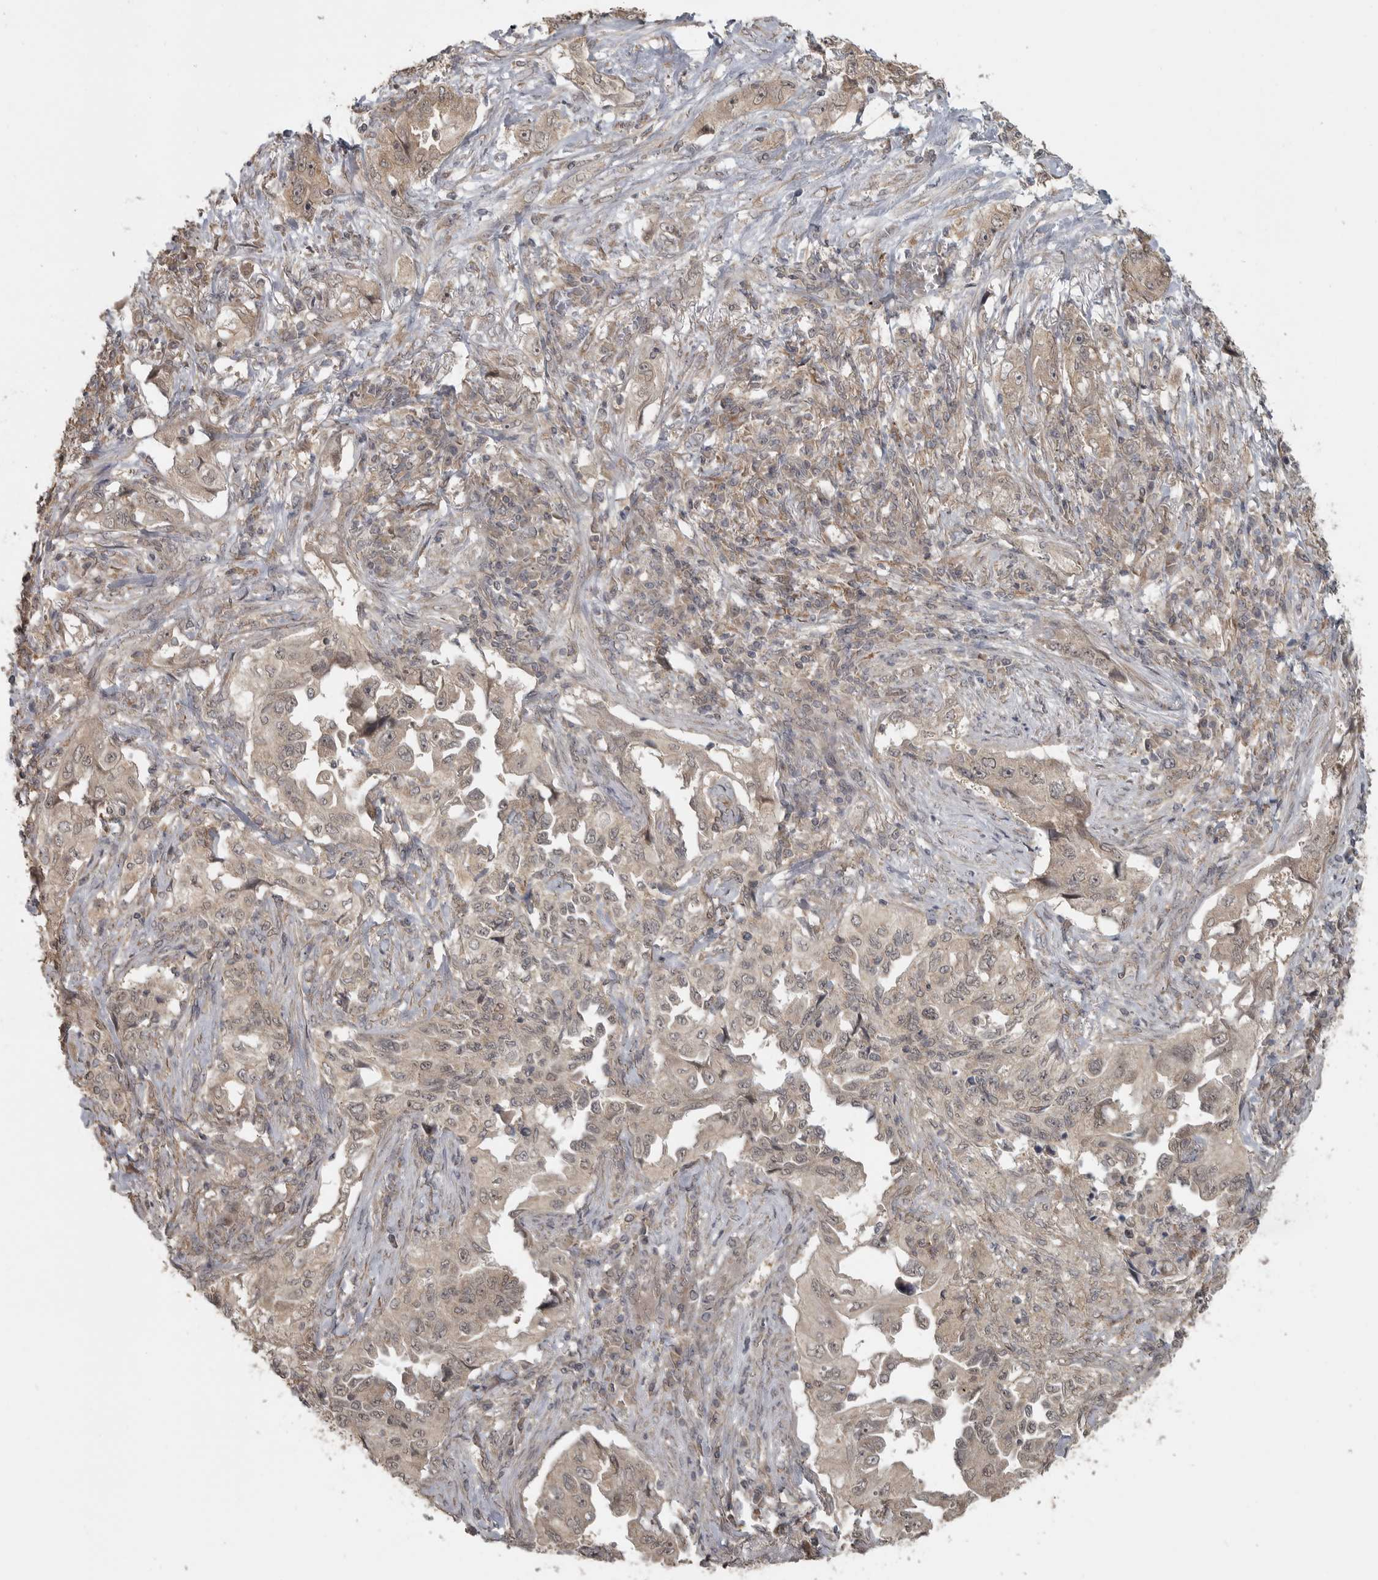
{"staining": {"intensity": "weak", "quantity": "<25%", "location": "cytoplasmic/membranous"}, "tissue": "lung cancer", "cell_type": "Tumor cells", "image_type": "cancer", "snomed": [{"axis": "morphology", "description": "Adenocarcinoma, NOS"}, {"axis": "topography", "description": "Lung"}], "caption": "This is an IHC histopathology image of human lung cancer (adenocarcinoma). There is no expression in tumor cells.", "gene": "LLGL1", "patient": {"sex": "female", "age": 51}}